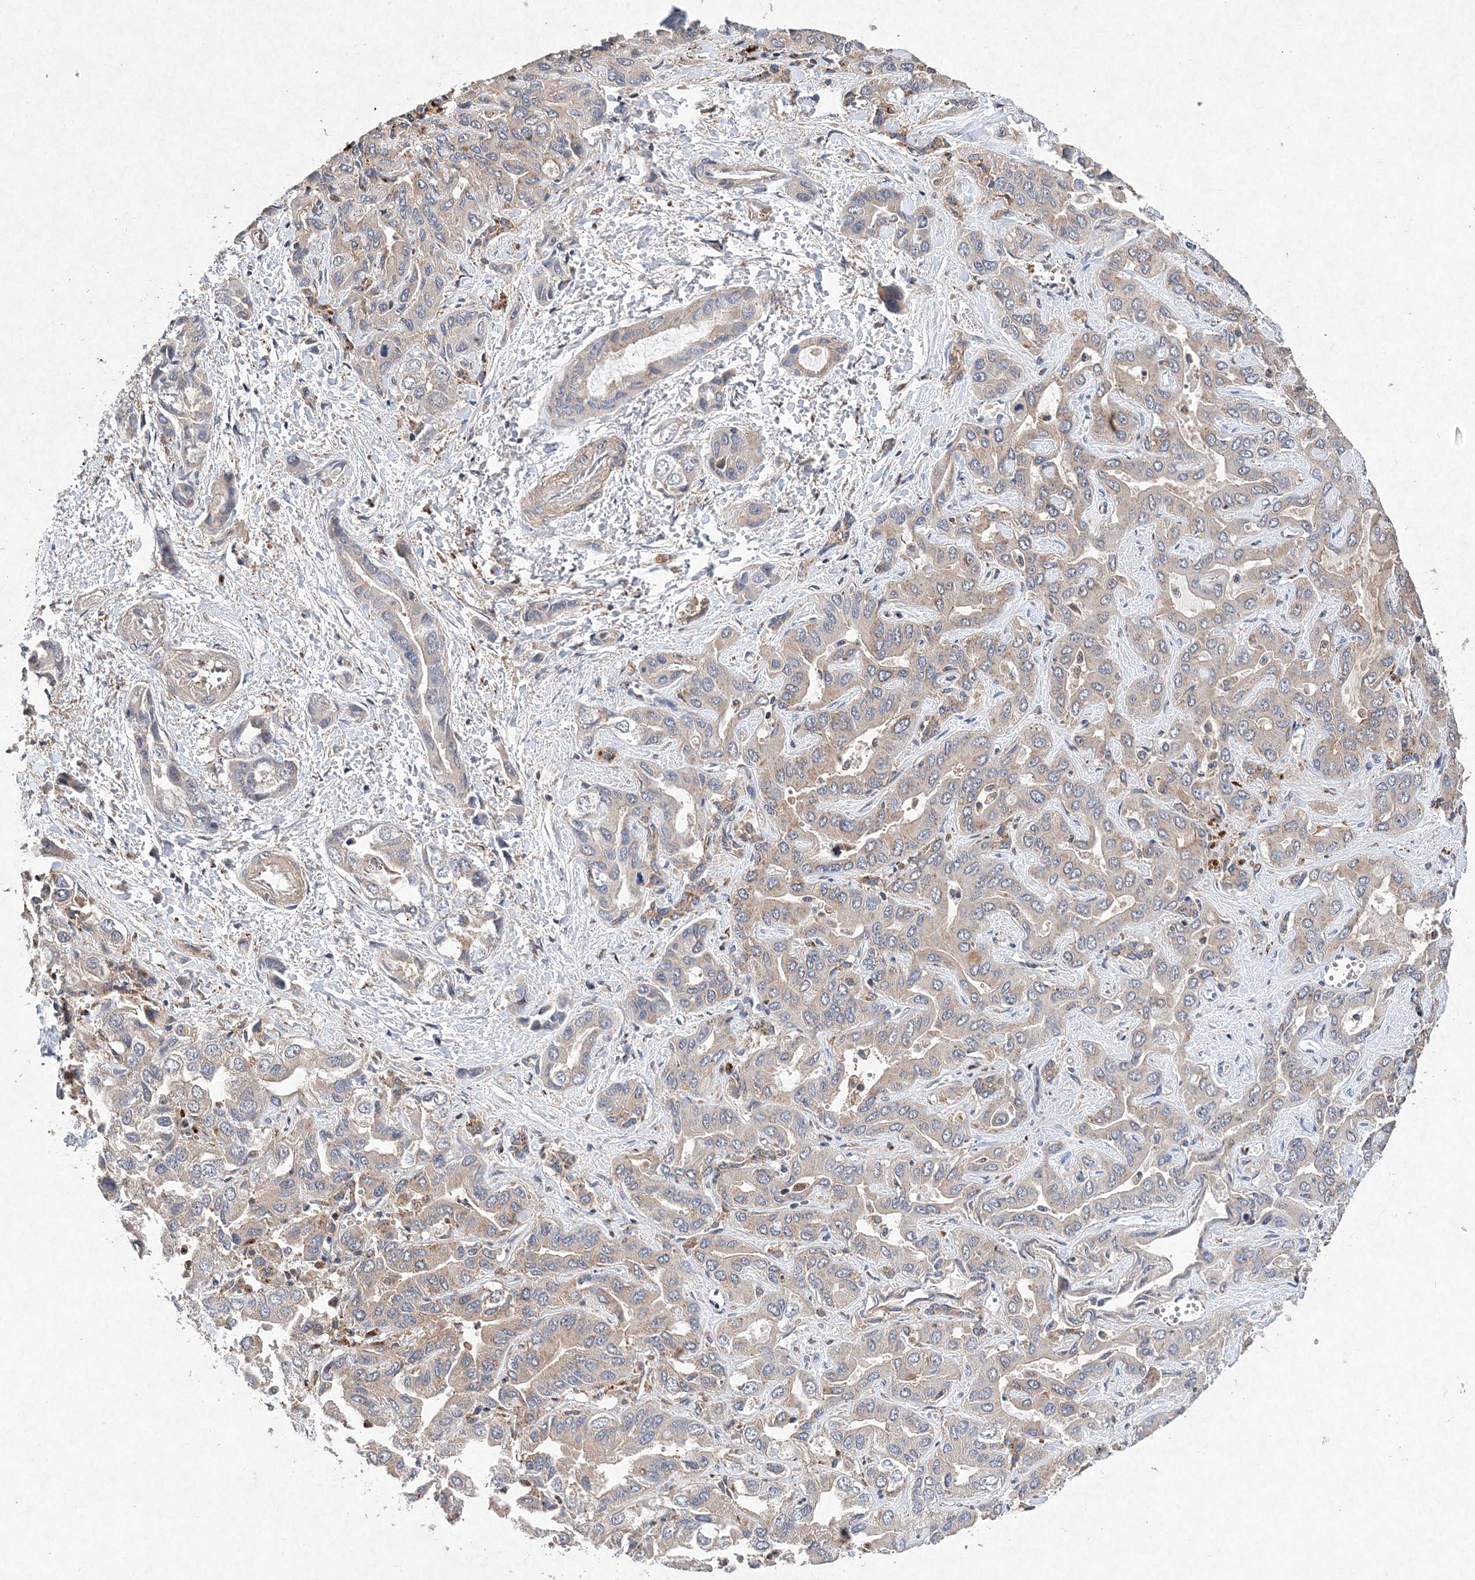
{"staining": {"intensity": "weak", "quantity": "<25%", "location": "cytoplasmic/membranous"}, "tissue": "liver cancer", "cell_type": "Tumor cells", "image_type": "cancer", "snomed": [{"axis": "morphology", "description": "Cholangiocarcinoma"}, {"axis": "topography", "description": "Liver"}], "caption": "Immunohistochemical staining of liver cholangiocarcinoma shows no significant staining in tumor cells.", "gene": "PROSER1", "patient": {"sex": "female", "age": 52}}